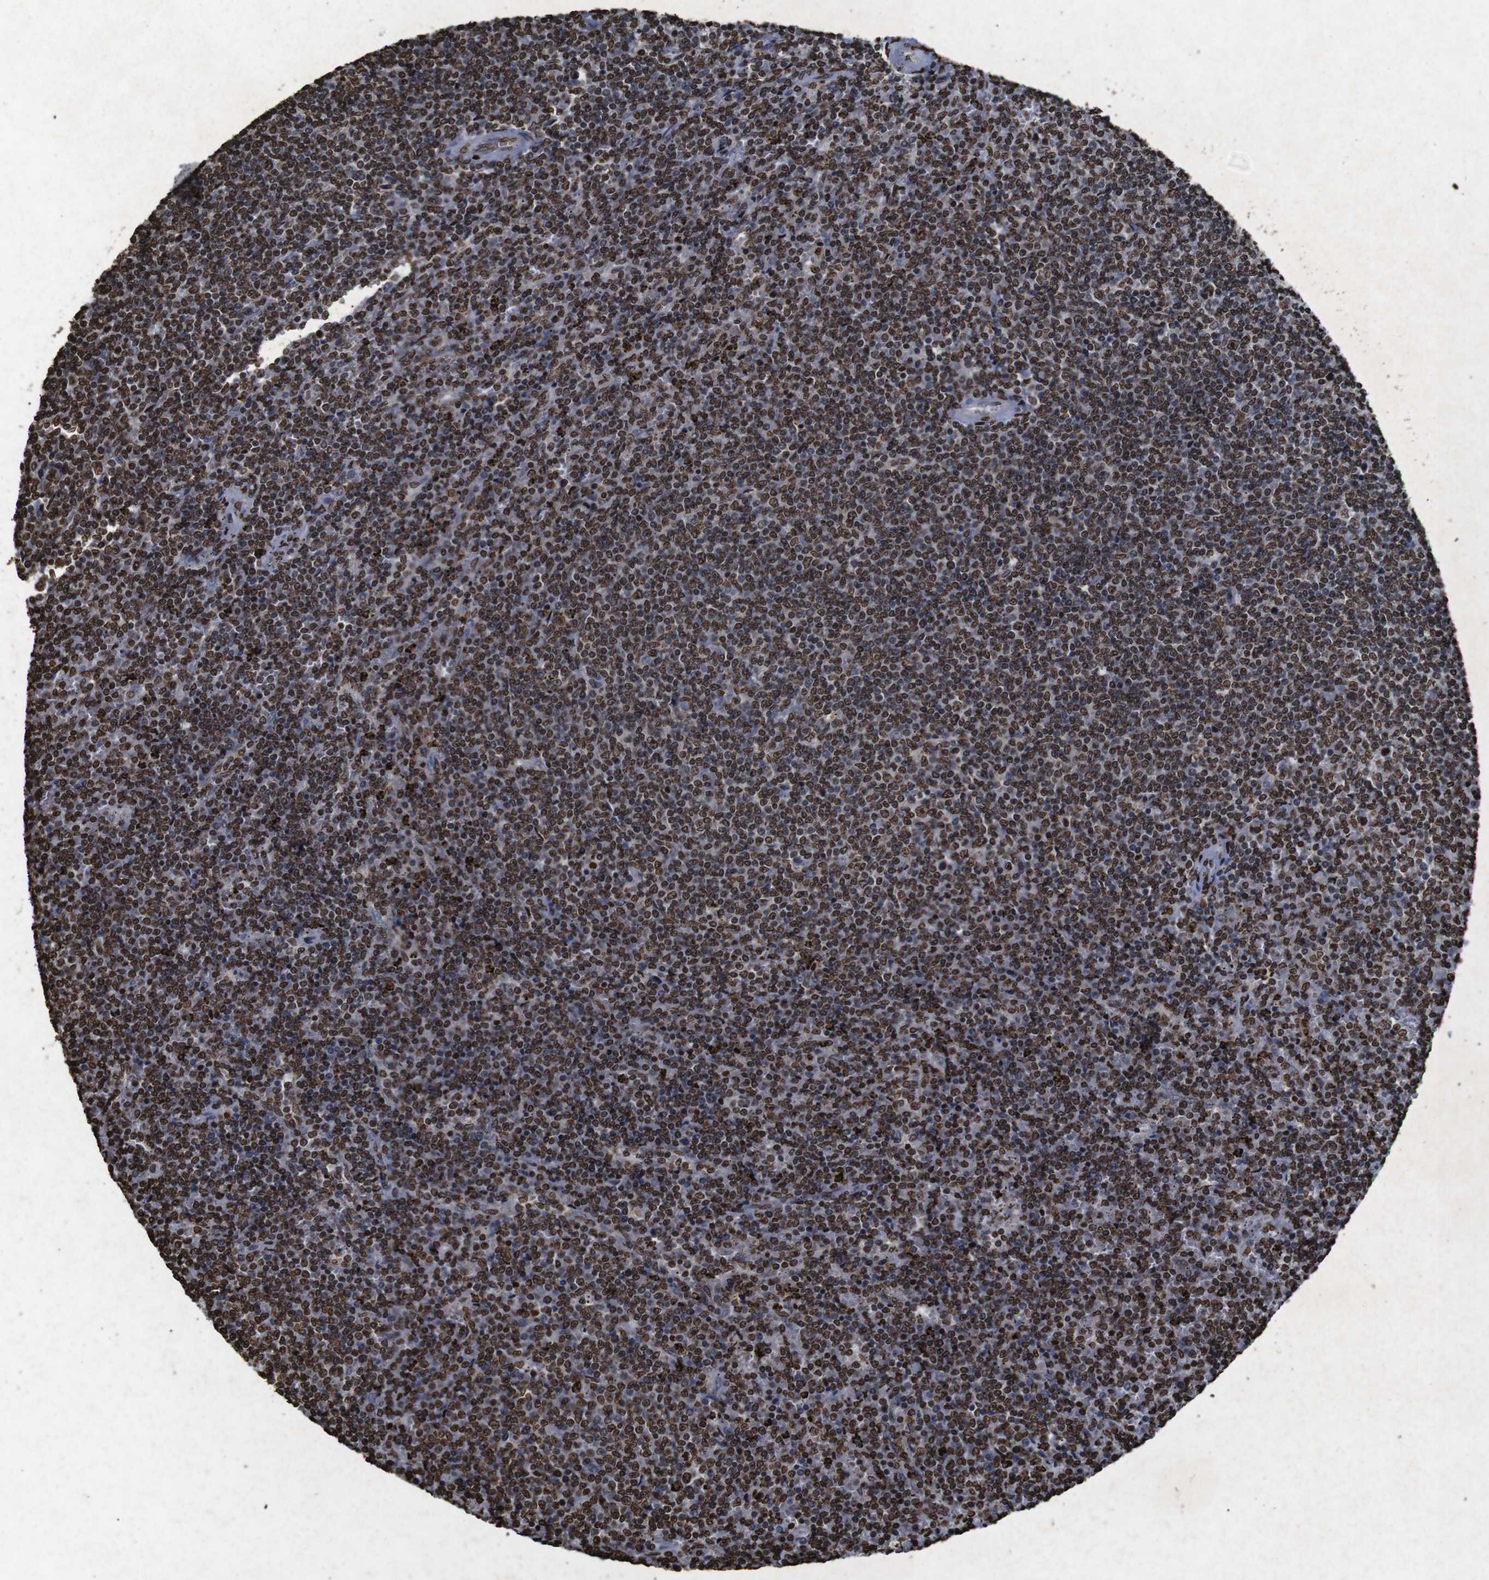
{"staining": {"intensity": "strong", "quantity": ">75%", "location": "nuclear"}, "tissue": "lymphoma", "cell_type": "Tumor cells", "image_type": "cancer", "snomed": [{"axis": "morphology", "description": "Malignant lymphoma, non-Hodgkin's type, Low grade"}, {"axis": "topography", "description": "Spleen"}], "caption": "The micrograph exhibits staining of low-grade malignant lymphoma, non-Hodgkin's type, revealing strong nuclear protein positivity (brown color) within tumor cells. (Brightfield microscopy of DAB IHC at high magnification).", "gene": "MDM2", "patient": {"sex": "female", "age": 50}}